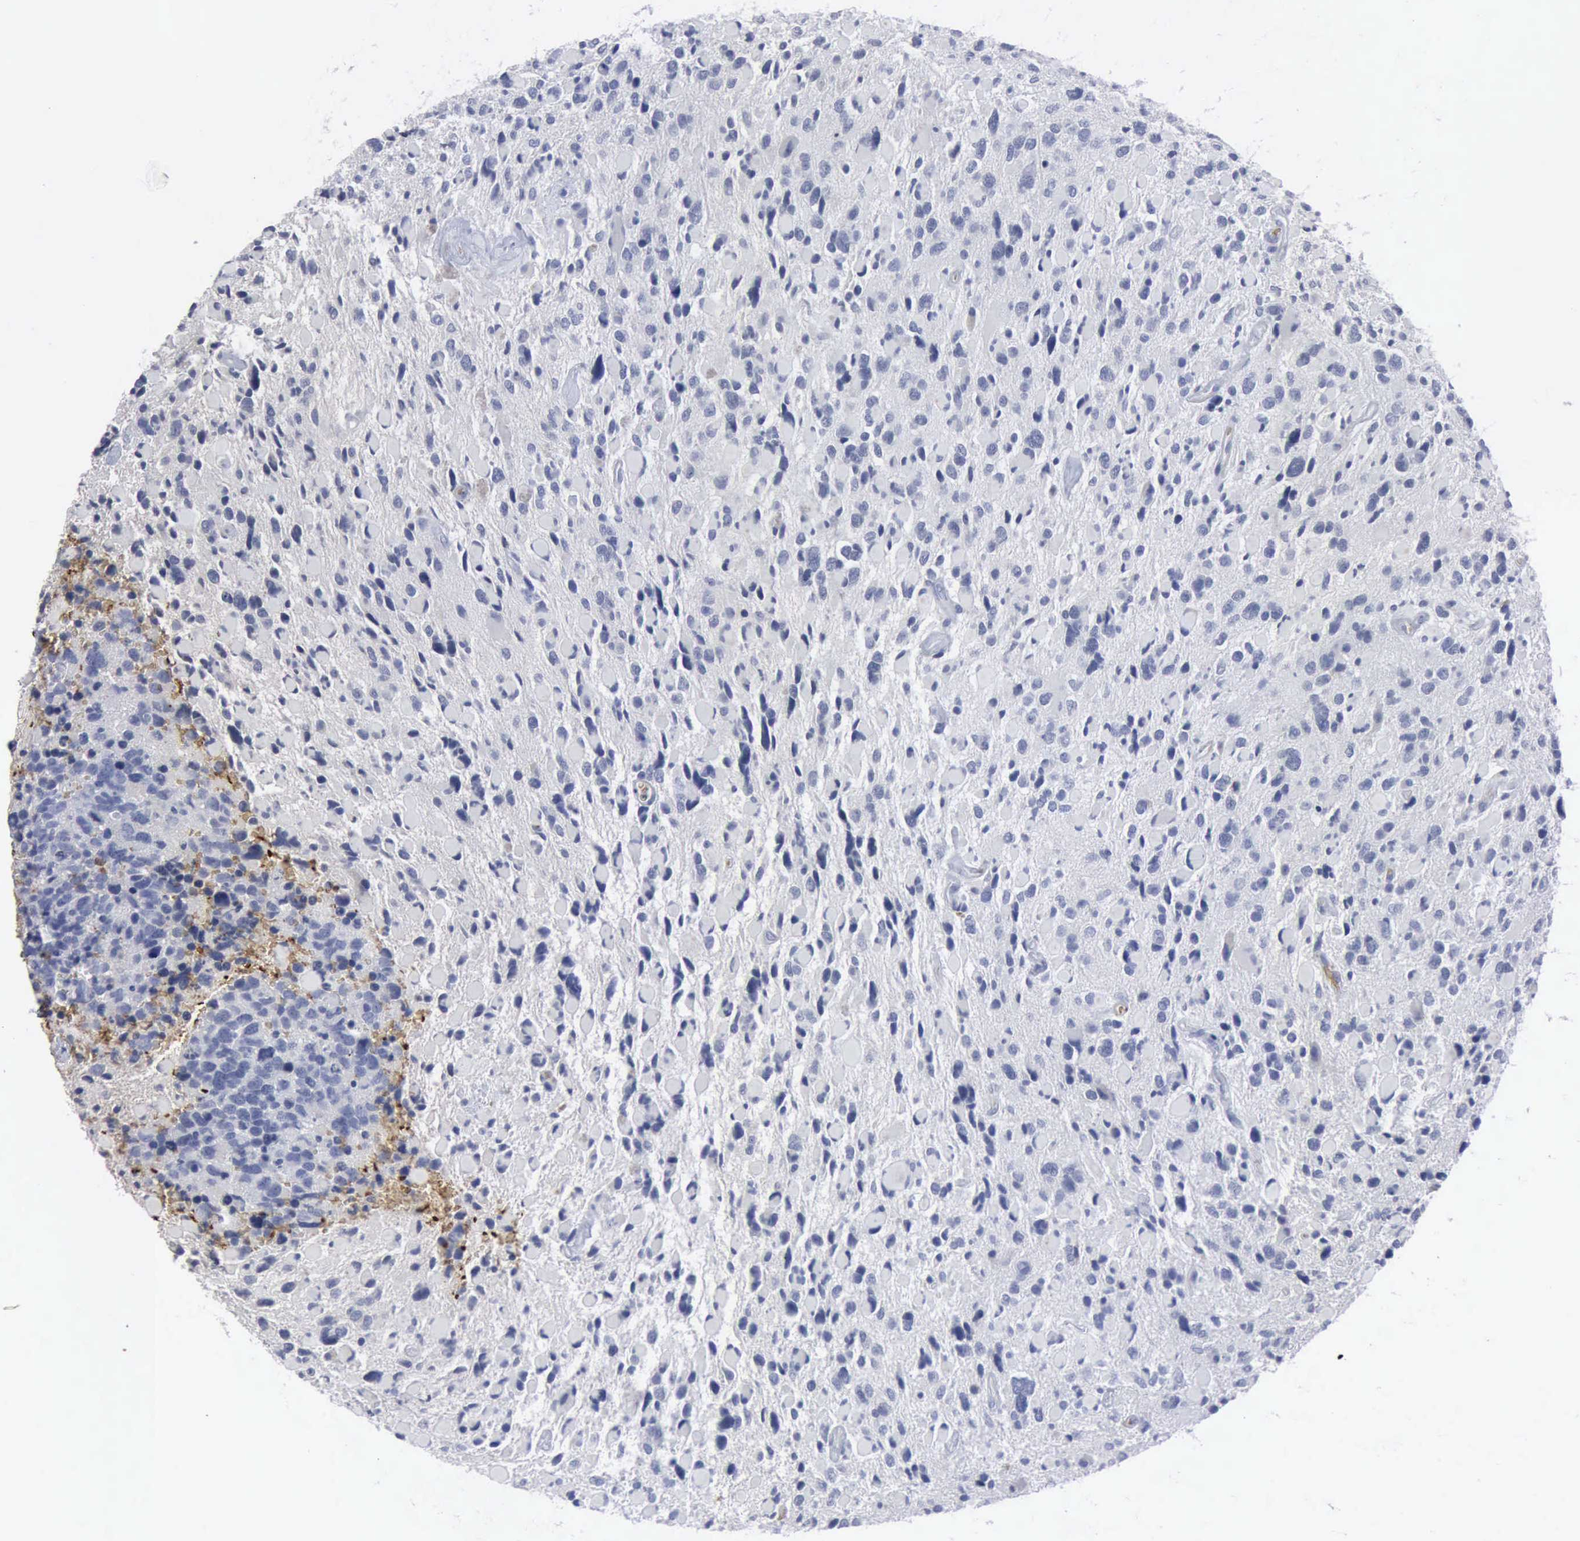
{"staining": {"intensity": "negative", "quantity": "none", "location": "none"}, "tissue": "glioma", "cell_type": "Tumor cells", "image_type": "cancer", "snomed": [{"axis": "morphology", "description": "Glioma, malignant, High grade"}, {"axis": "topography", "description": "Brain"}], "caption": "IHC photomicrograph of neoplastic tissue: human malignant high-grade glioma stained with DAB reveals no significant protein positivity in tumor cells.", "gene": "TGFB1", "patient": {"sex": "female", "age": 37}}